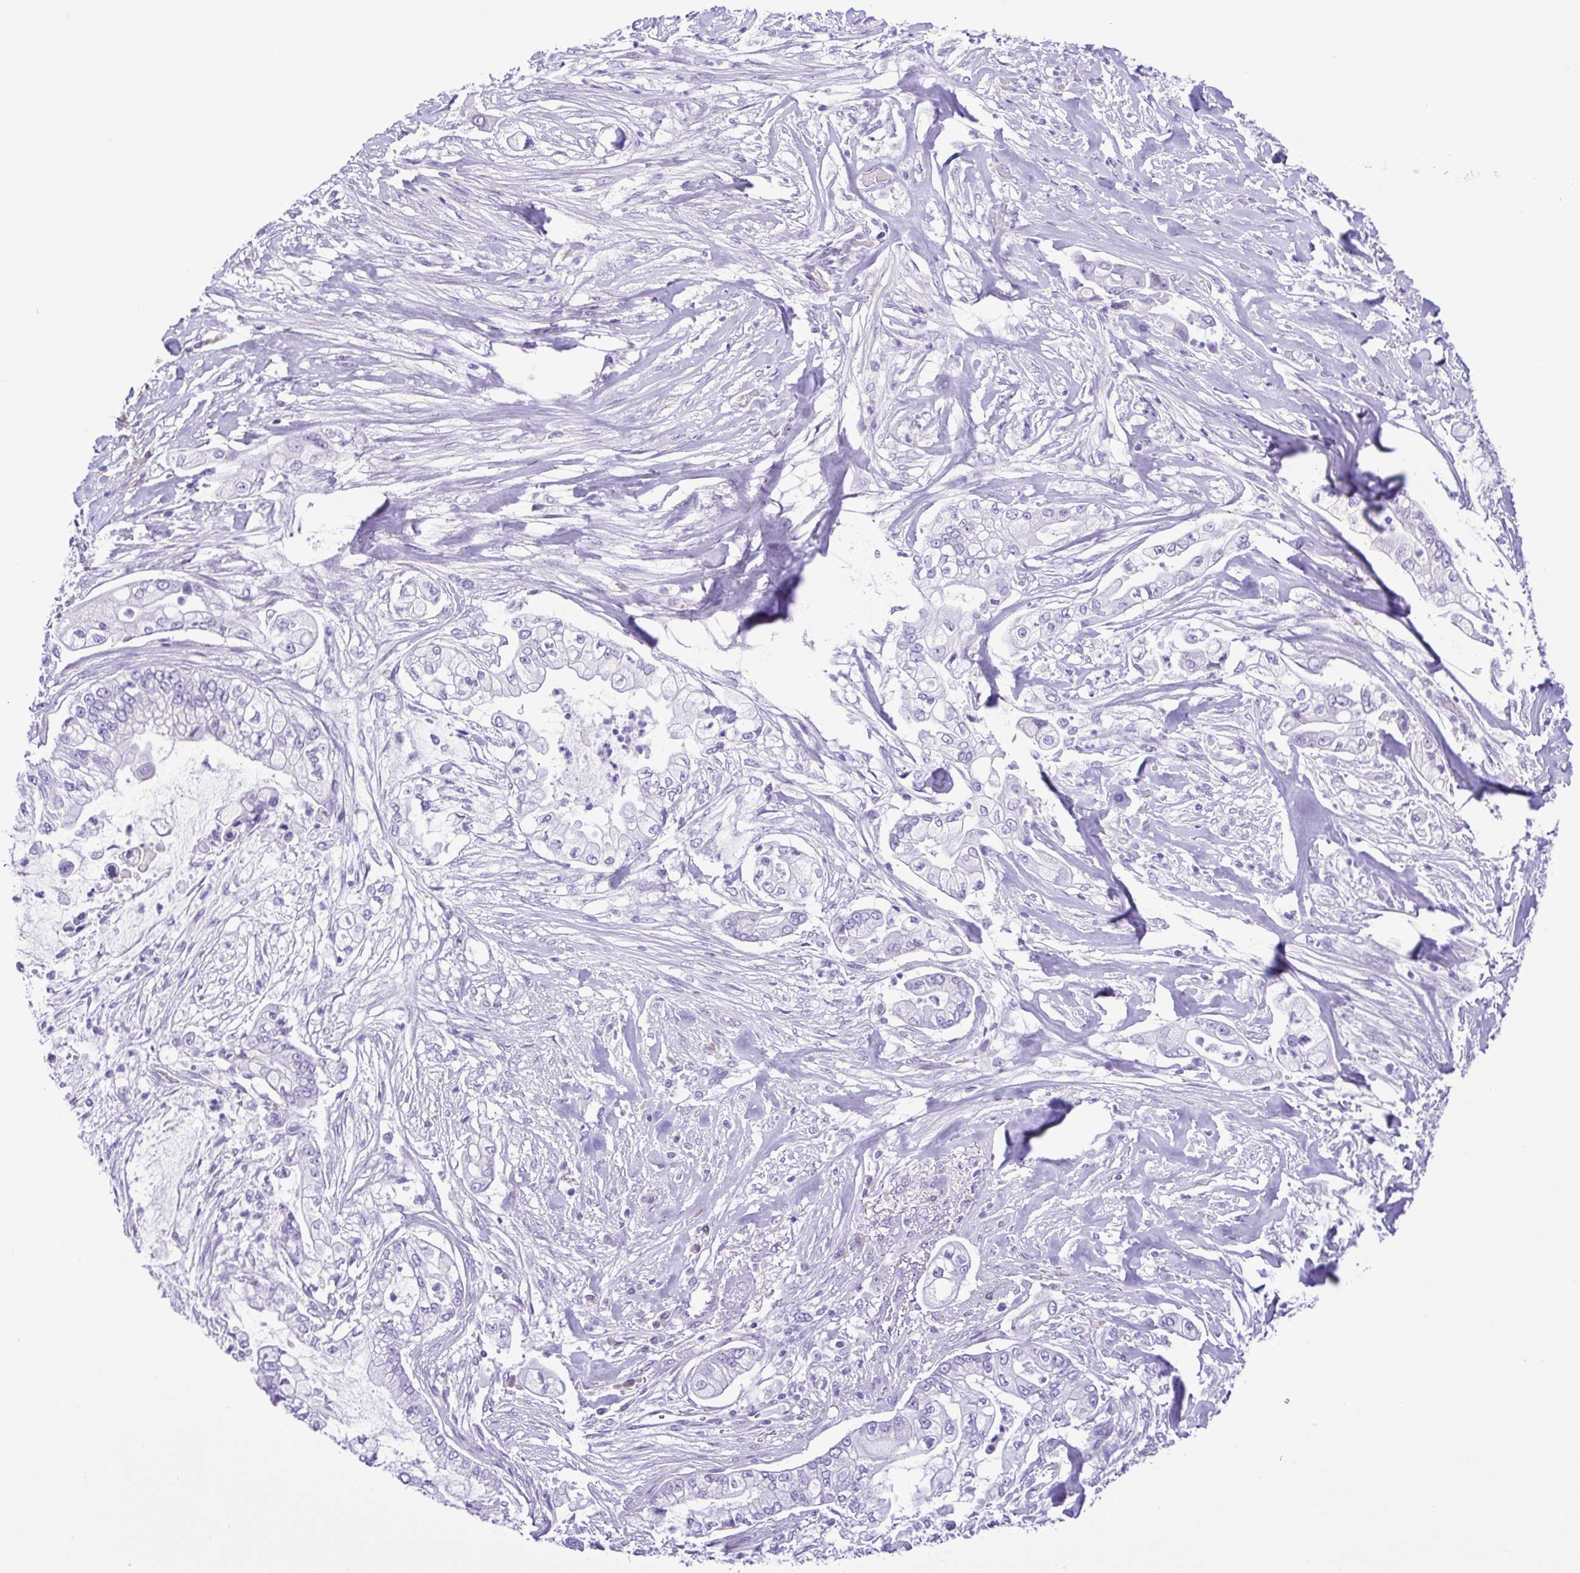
{"staining": {"intensity": "negative", "quantity": "none", "location": "none"}, "tissue": "pancreatic cancer", "cell_type": "Tumor cells", "image_type": "cancer", "snomed": [{"axis": "morphology", "description": "Adenocarcinoma, NOS"}, {"axis": "topography", "description": "Pancreas"}], "caption": "Tumor cells are negative for protein expression in human pancreatic cancer (adenocarcinoma).", "gene": "PAK3", "patient": {"sex": "female", "age": 69}}